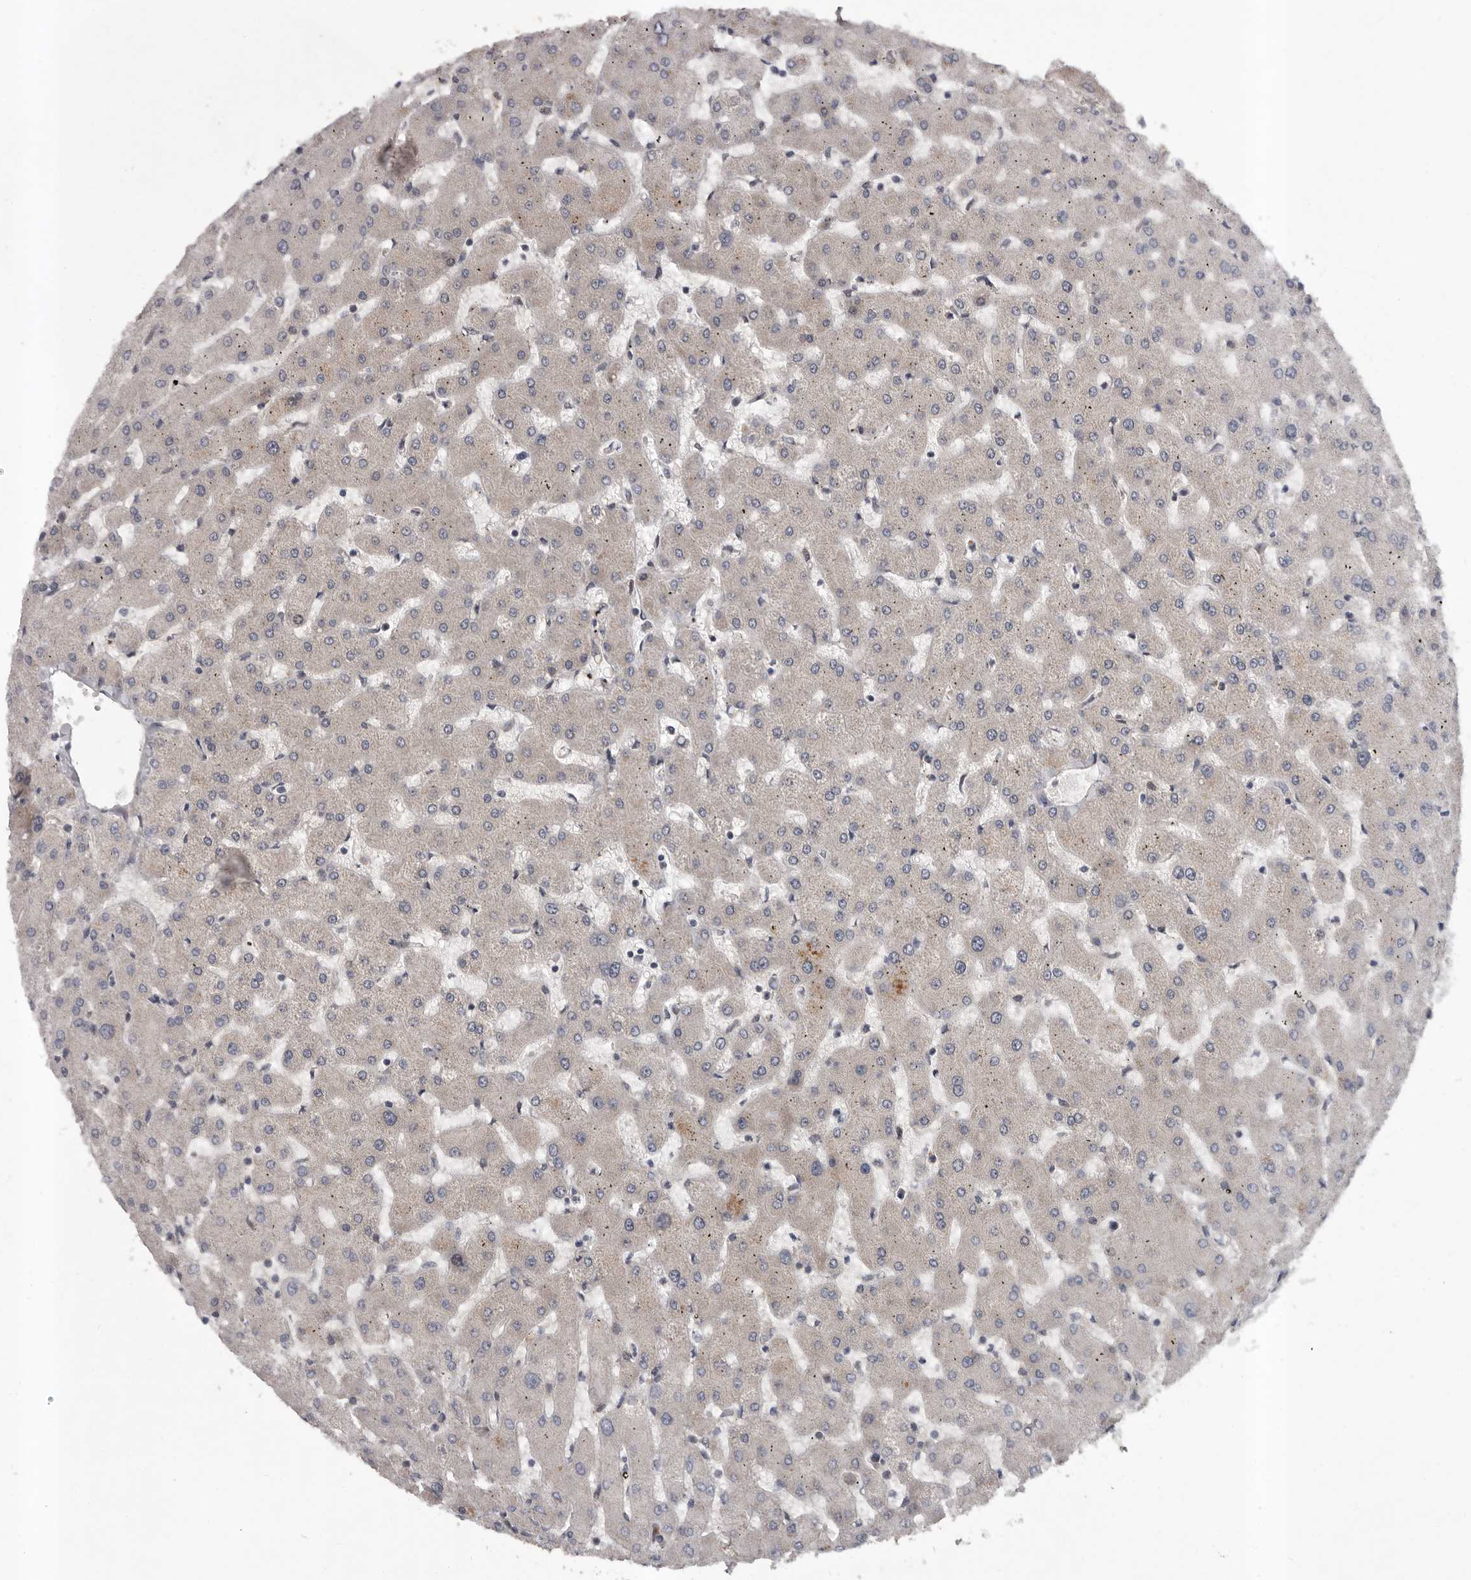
{"staining": {"intensity": "negative", "quantity": "none", "location": "none"}, "tissue": "liver", "cell_type": "Cholangiocytes", "image_type": "normal", "snomed": [{"axis": "morphology", "description": "Normal tissue, NOS"}, {"axis": "topography", "description": "Liver"}], "caption": "Liver stained for a protein using IHC demonstrates no staining cholangiocytes.", "gene": "PRKD1", "patient": {"sex": "female", "age": 63}}